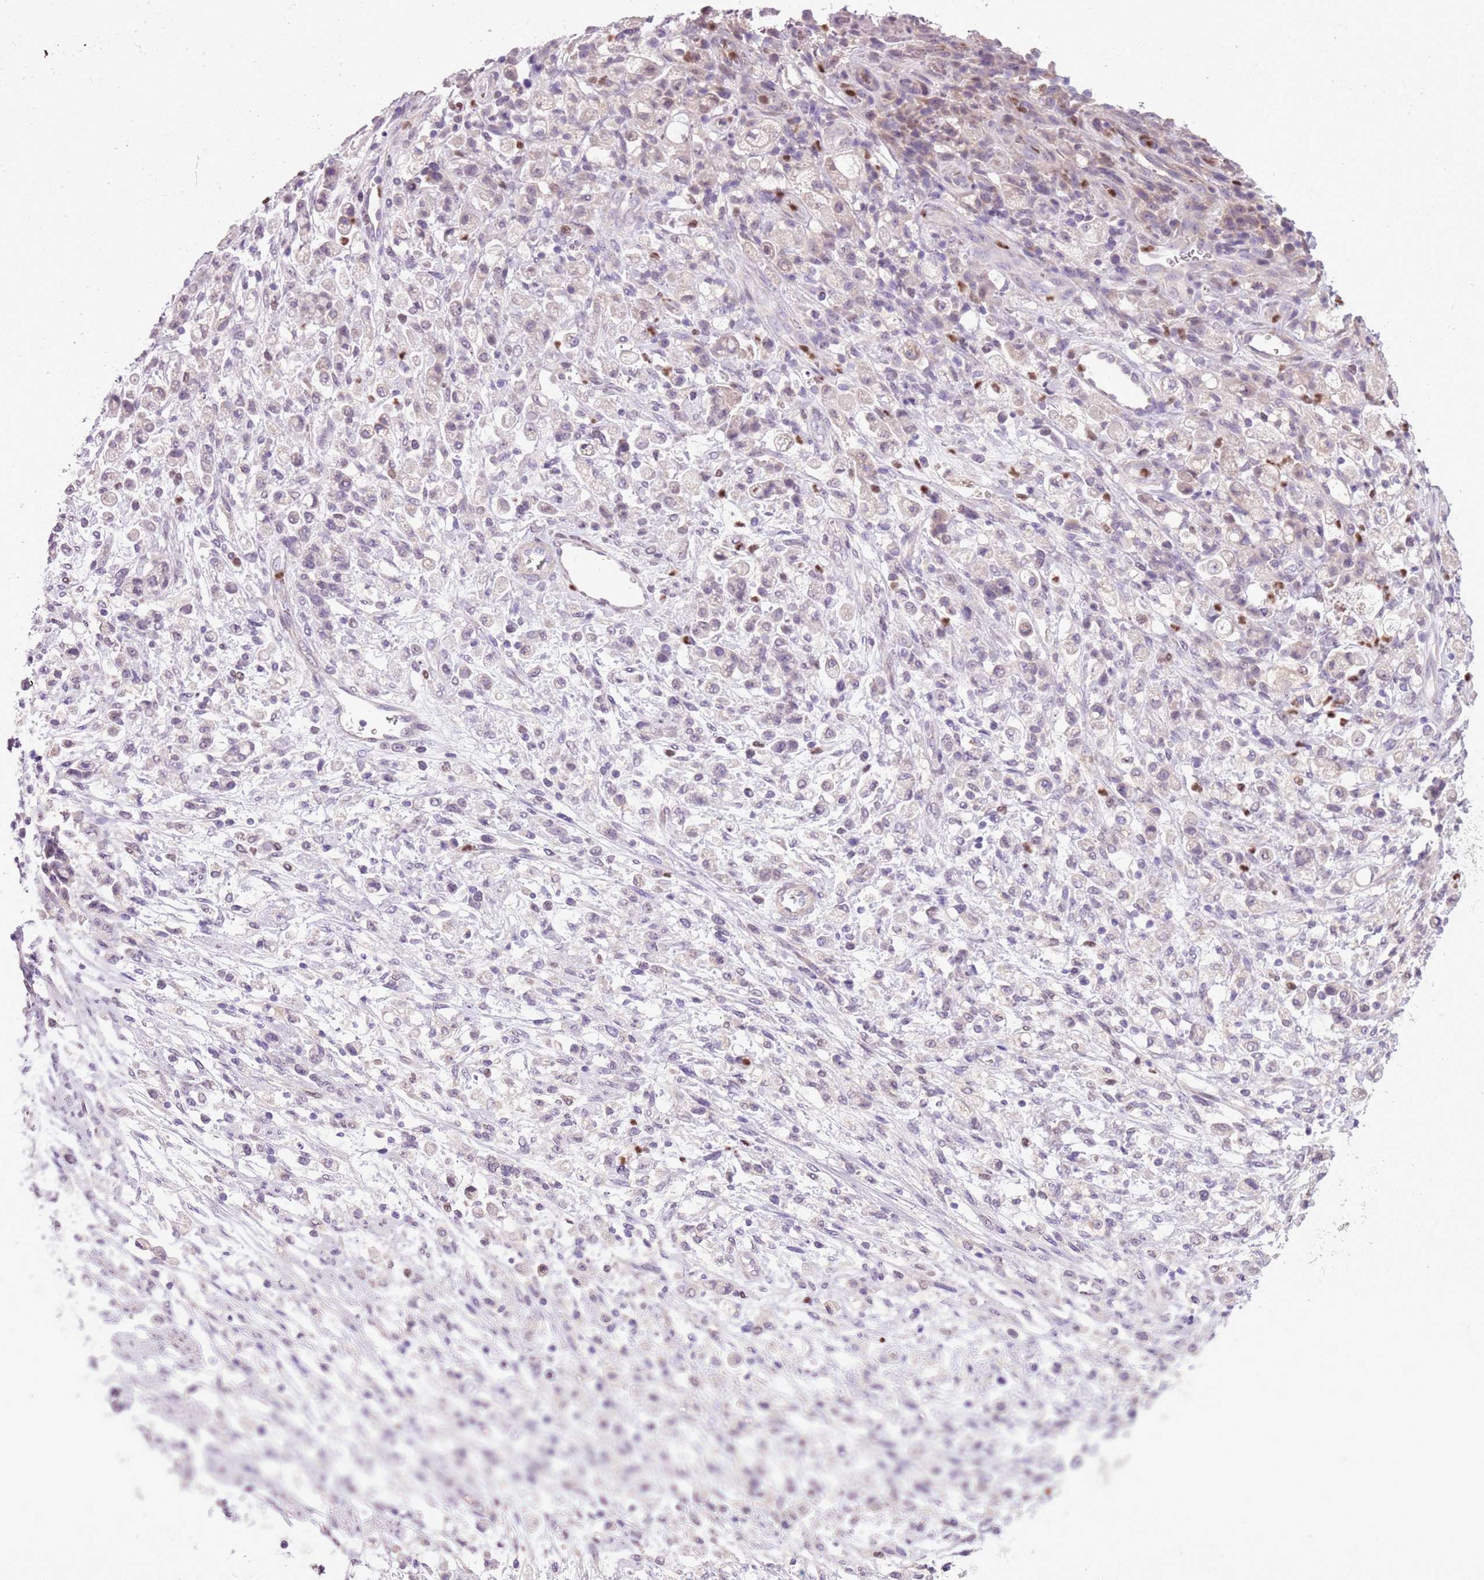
{"staining": {"intensity": "negative", "quantity": "none", "location": "none"}, "tissue": "stomach cancer", "cell_type": "Tumor cells", "image_type": "cancer", "snomed": [{"axis": "morphology", "description": "Adenocarcinoma, NOS"}, {"axis": "topography", "description": "Stomach"}], "caption": "High power microscopy histopathology image of an immunohistochemistry micrograph of stomach cancer, revealing no significant expression in tumor cells.", "gene": "ADCY7", "patient": {"sex": "female", "age": 60}}